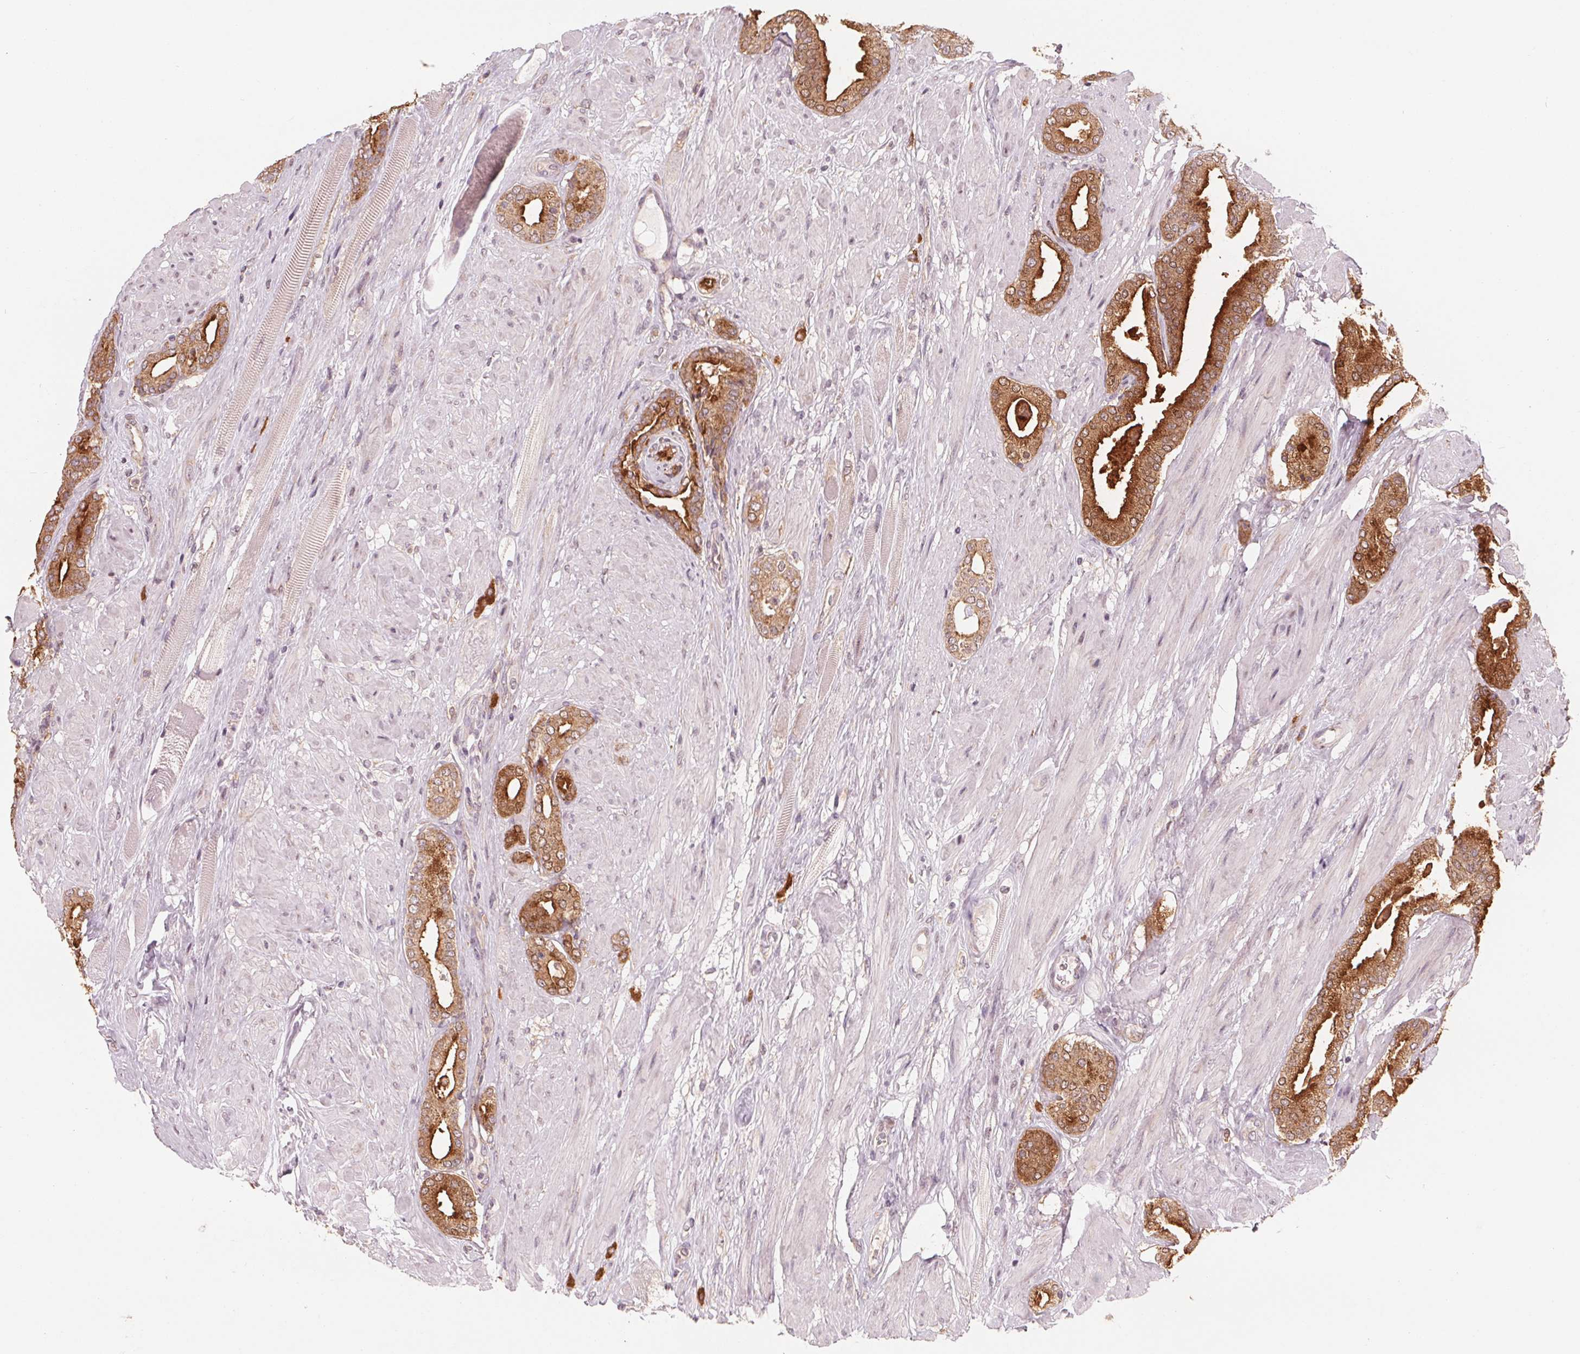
{"staining": {"intensity": "strong", "quantity": ">75%", "location": "cytoplasmic/membranous"}, "tissue": "prostate cancer", "cell_type": "Tumor cells", "image_type": "cancer", "snomed": [{"axis": "morphology", "description": "Adenocarcinoma, High grade"}, {"axis": "topography", "description": "Prostate"}], "caption": "IHC photomicrograph of neoplastic tissue: human prostate adenocarcinoma (high-grade) stained using immunohistochemistry (IHC) displays high levels of strong protein expression localized specifically in the cytoplasmic/membranous of tumor cells, appearing as a cytoplasmic/membranous brown color.", "gene": "GIGYF2", "patient": {"sex": "male", "age": 56}}